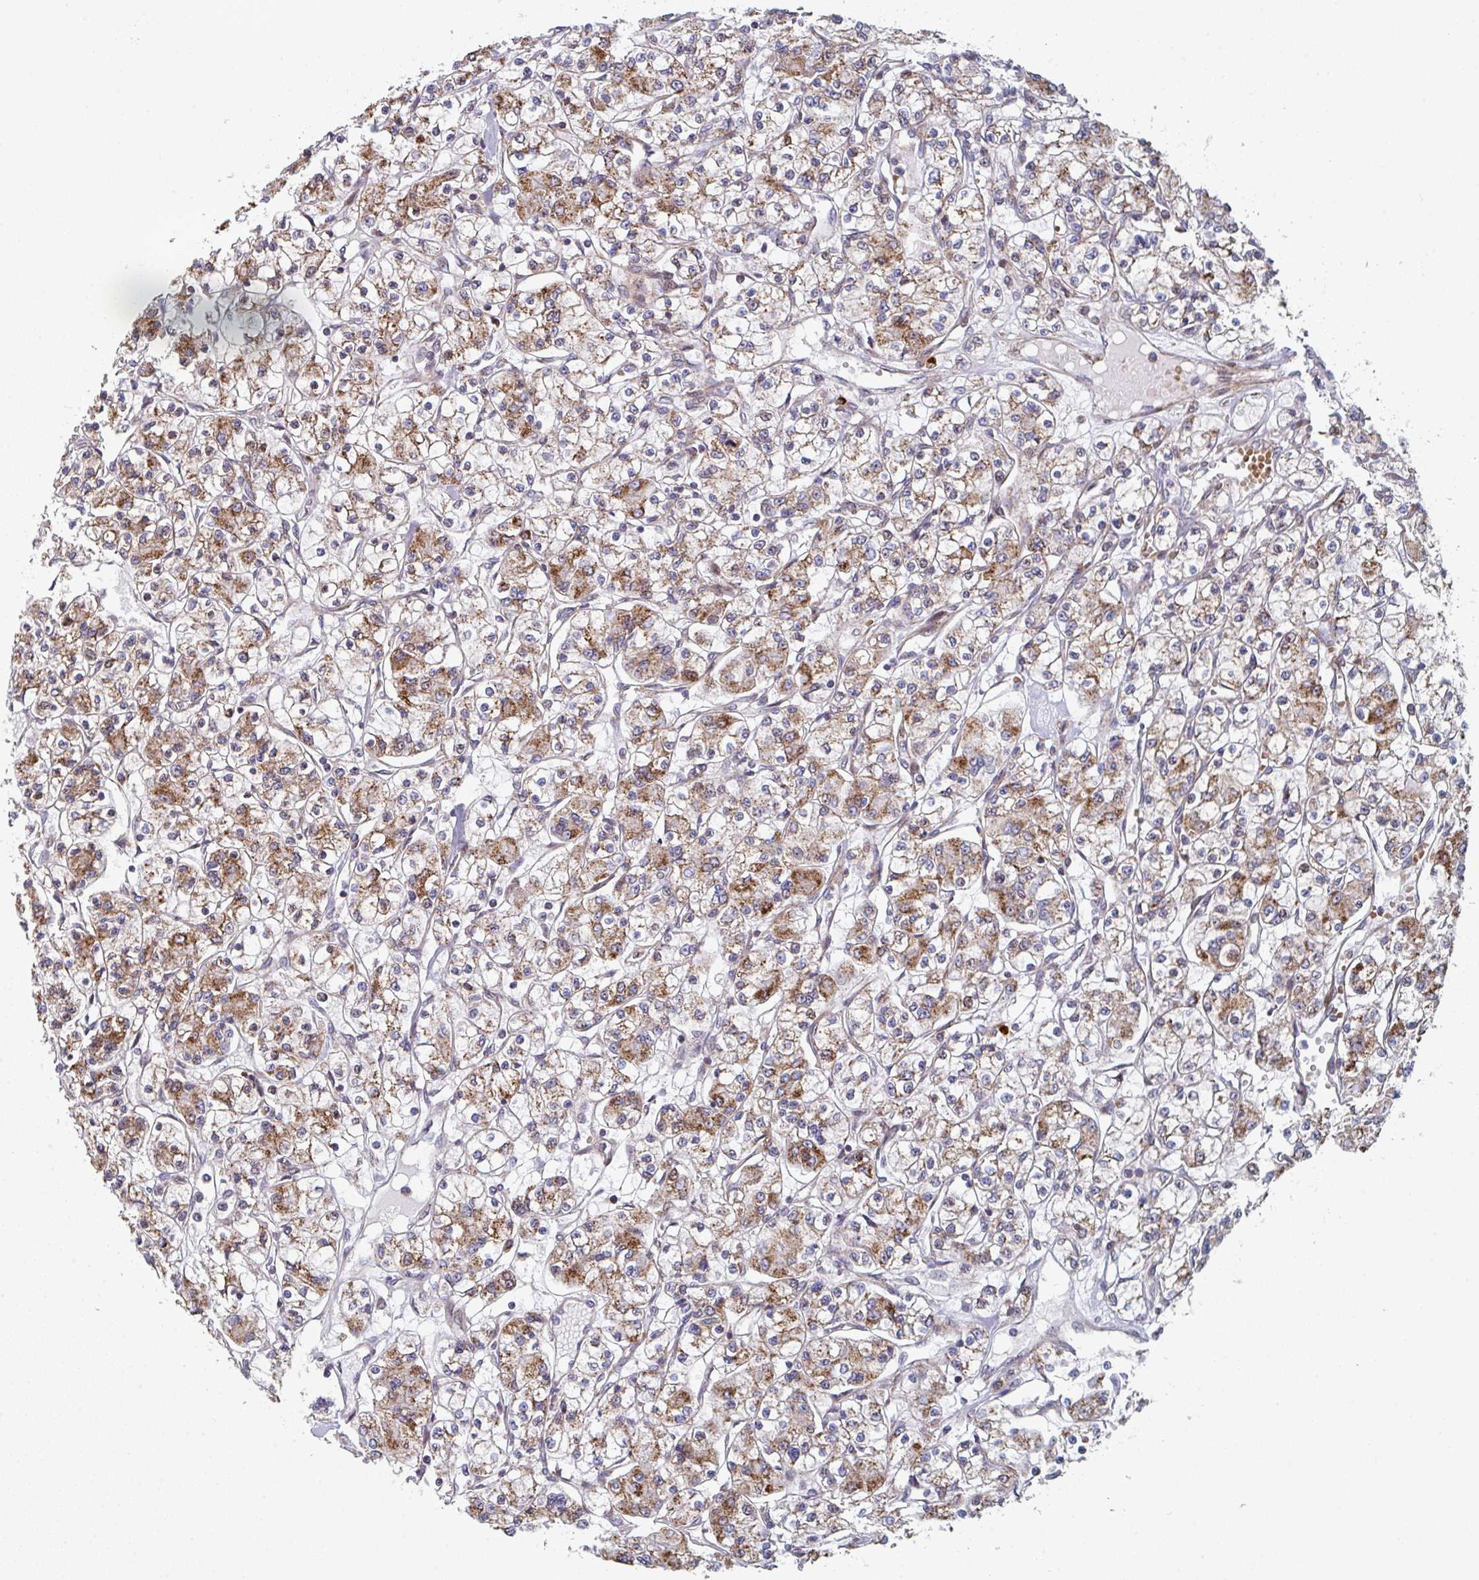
{"staining": {"intensity": "moderate", "quantity": ">75%", "location": "cytoplasmic/membranous"}, "tissue": "renal cancer", "cell_type": "Tumor cells", "image_type": "cancer", "snomed": [{"axis": "morphology", "description": "Adenocarcinoma, NOS"}, {"axis": "topography", "description": "Kidney"}], "caption": "A high-resolution photomicrograph shows IHC staining of renal cancer (adenocarcinoma), which shows moderate cytoplasmic/membranous staining in about >75% of tumor cells.", "gene": "ZNF644", "patient": {"sex": "female", "age": 59}}